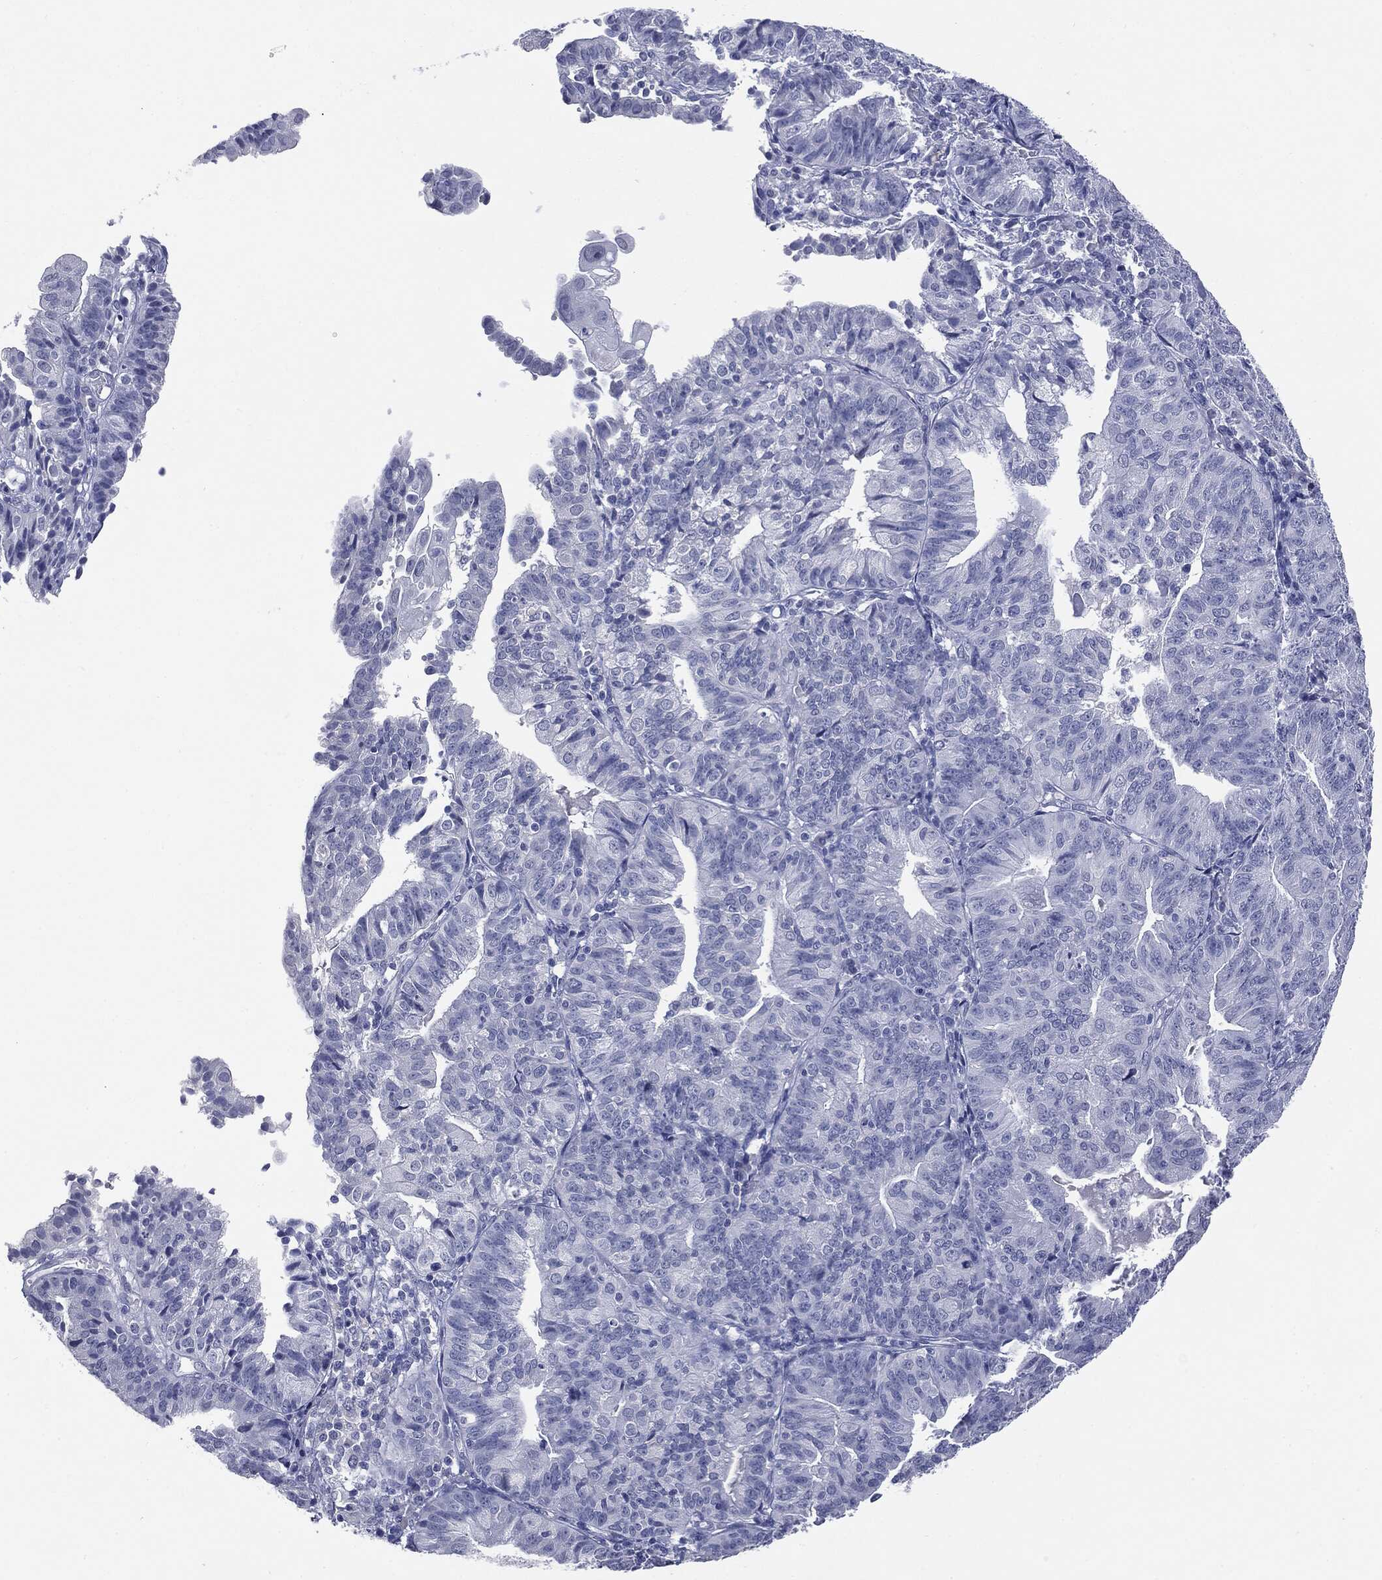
{"staining": {"intensity": "negative", "quantity": "none", "location": "none"}, "tissue": "endometrial cancer", "cell_type": "Tumor cells", "image_type": "cancer", "snomed": [{"axis": "morphology", "description": "Adenocarcinoma, NOS"}, {"axis": "topography", "description": "Endometrium"}], "caption": "Protein analysis of endometrial cancer (adenocarcinoma) reveals no significant expression in tumor cells. (DAB (3,3'-diaminobenzidine) immunohistochemistry visualized using brightfield microscopy, high magnification).", "gene": "TSHB", "patient": {"sex": "female", "age": 56}}